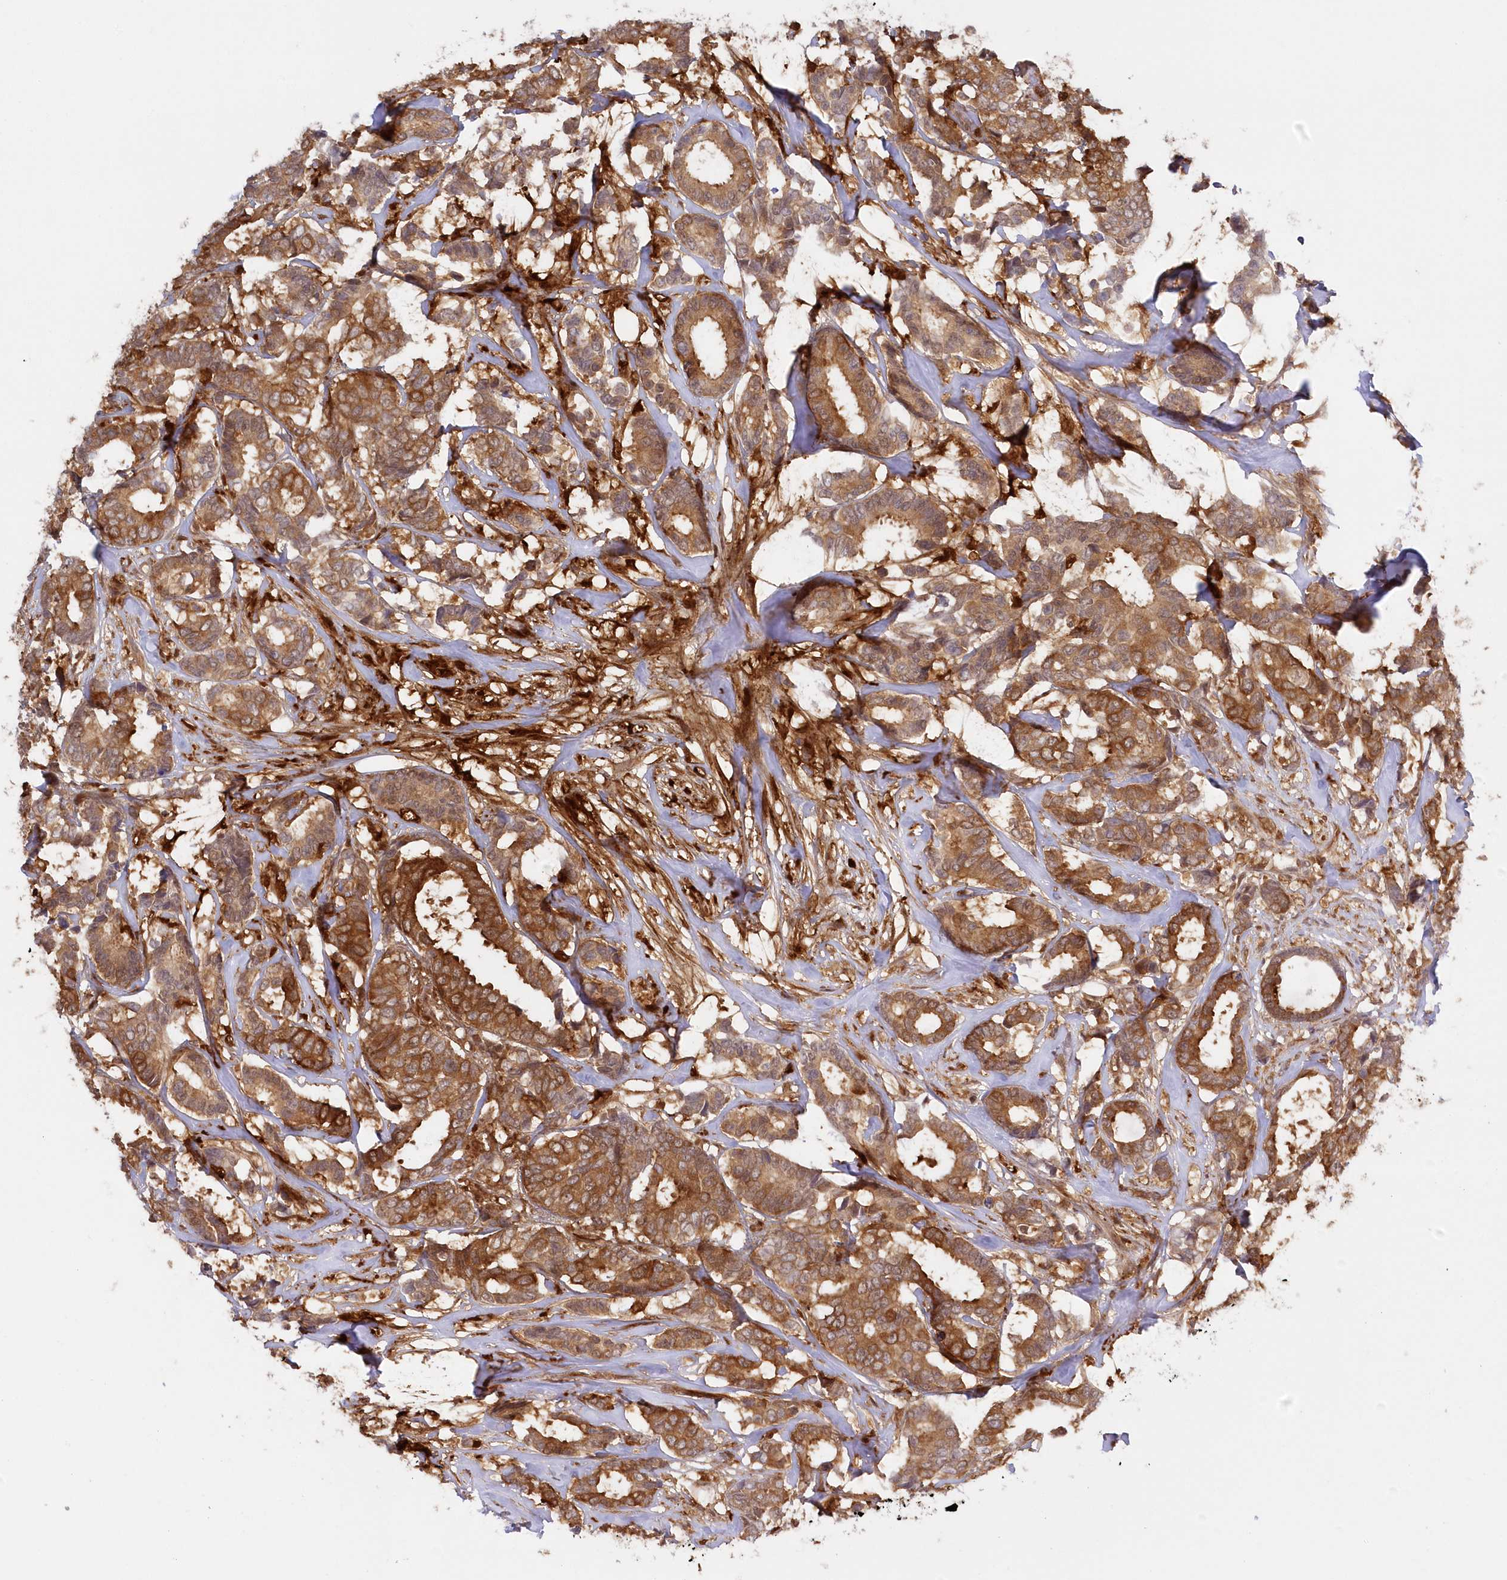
{"staining": {"intensity": "moderate", "quantity": ">75%", "location": "cytoplasmic/membranous"}, "tissue": "breast cancer", "cell_type": "Tumor cells", "image_type": "cancer", "snomed": [{"axis": "morphology", "description": "Duct carcinoma"}, {"axis": "topography", "description": "Breast"}], "caption": "Invasive ductal carcinoma (breast) stained with a brown dye reveals moderate cytoplasmic/membranous positive expression in approximately >75% of tumor cells.", "gene": "GBE1", "patient": {"sex": "female", "age": 87}}